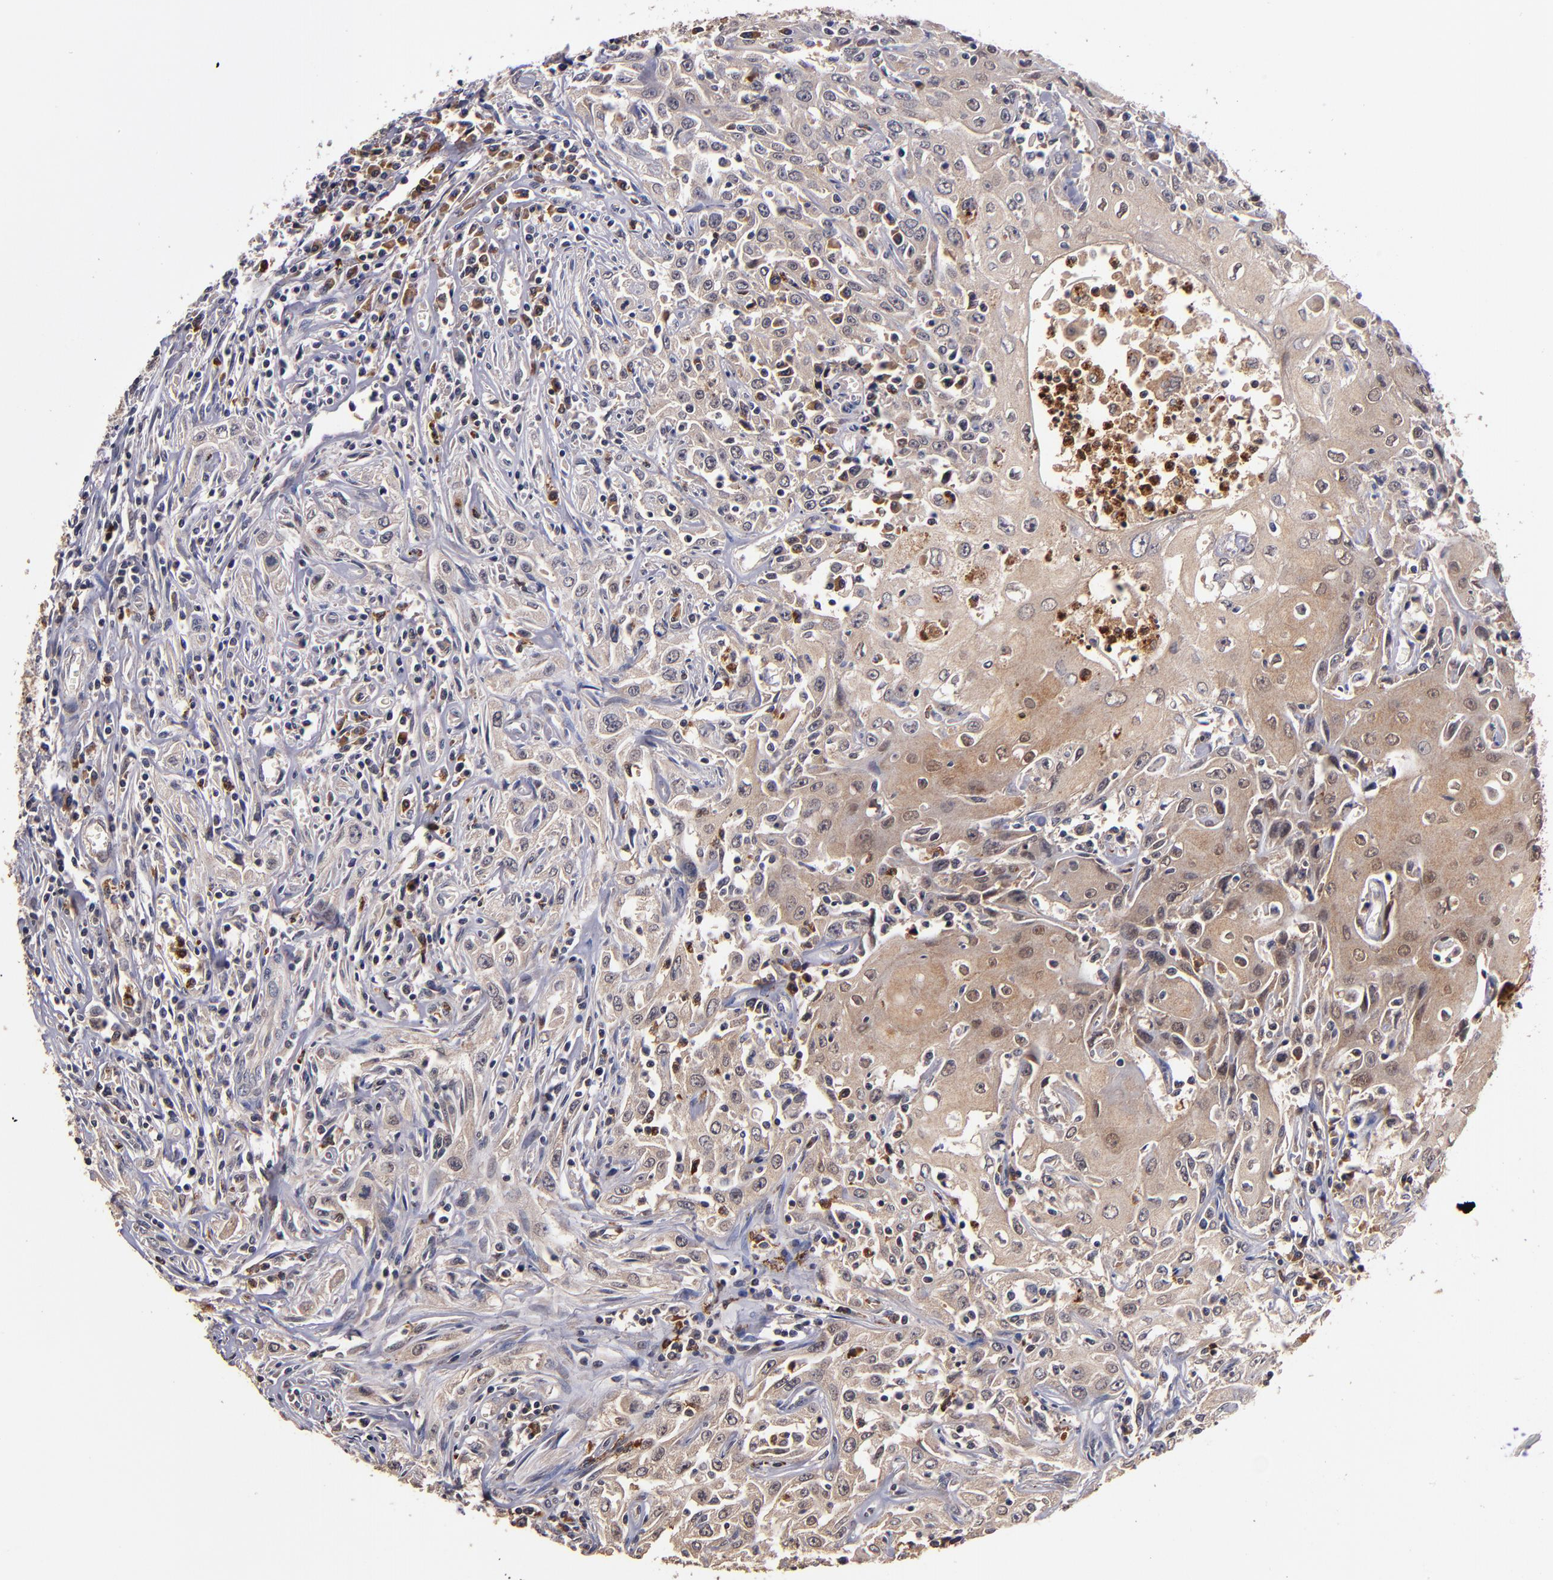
{"staining": {"intensity": "weak", "quantity": ">75%", "location": "cytoplasmic/membranous"}, "tissue": "head and neck cancer", "cell_type": "Tumor cells", "image_type": "cancer", "snomed": [{"axis": "morphology", "description": "Squamous cell carcinoma, NOS"}, {"axis": "topography", "description": "Oral tissue"}, {"axis": "topography", "description": "Head-Neck"}], "caption": "This is an image of IHC staining of head and neck cancer (squamous cell carcinoma), which shows weak staining in the cytoplasmic/membranous of tumor cells.", "gene": "TTLL12", "patient": {"sex": "female", "age": 76}}